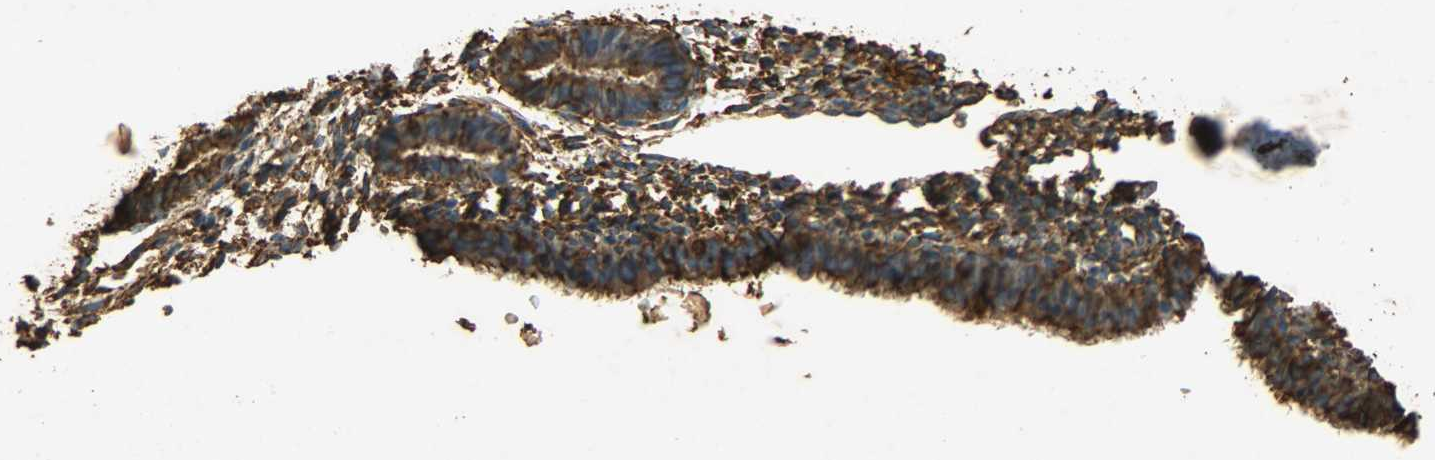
{"staining": {"intensity": "moderate", "quantity": ">75%", "location": "cytoplasmic/membranous"}, "tissue": "endometrium", "cell_type": "Cells in endometrial stroma", "image_type": "normal", "snomed": [{"axis": "morphology", "description": "Normal tissue, NOS"}, {"axis": "topography", "description": "Endometrium"}], "caption": "DAB (3,3'-diaminobenzidine) immunohistochemical staining of benign endometrium exhibits moderate cytoplasmic/membranous protein expression in approximately >75% of cells in endometrial stroma. (brown staining indicates protein expression, while blue staining denotes nuclei).", "gene": "HSP90B1", "patient": {"sex": "female", "age": 27}}